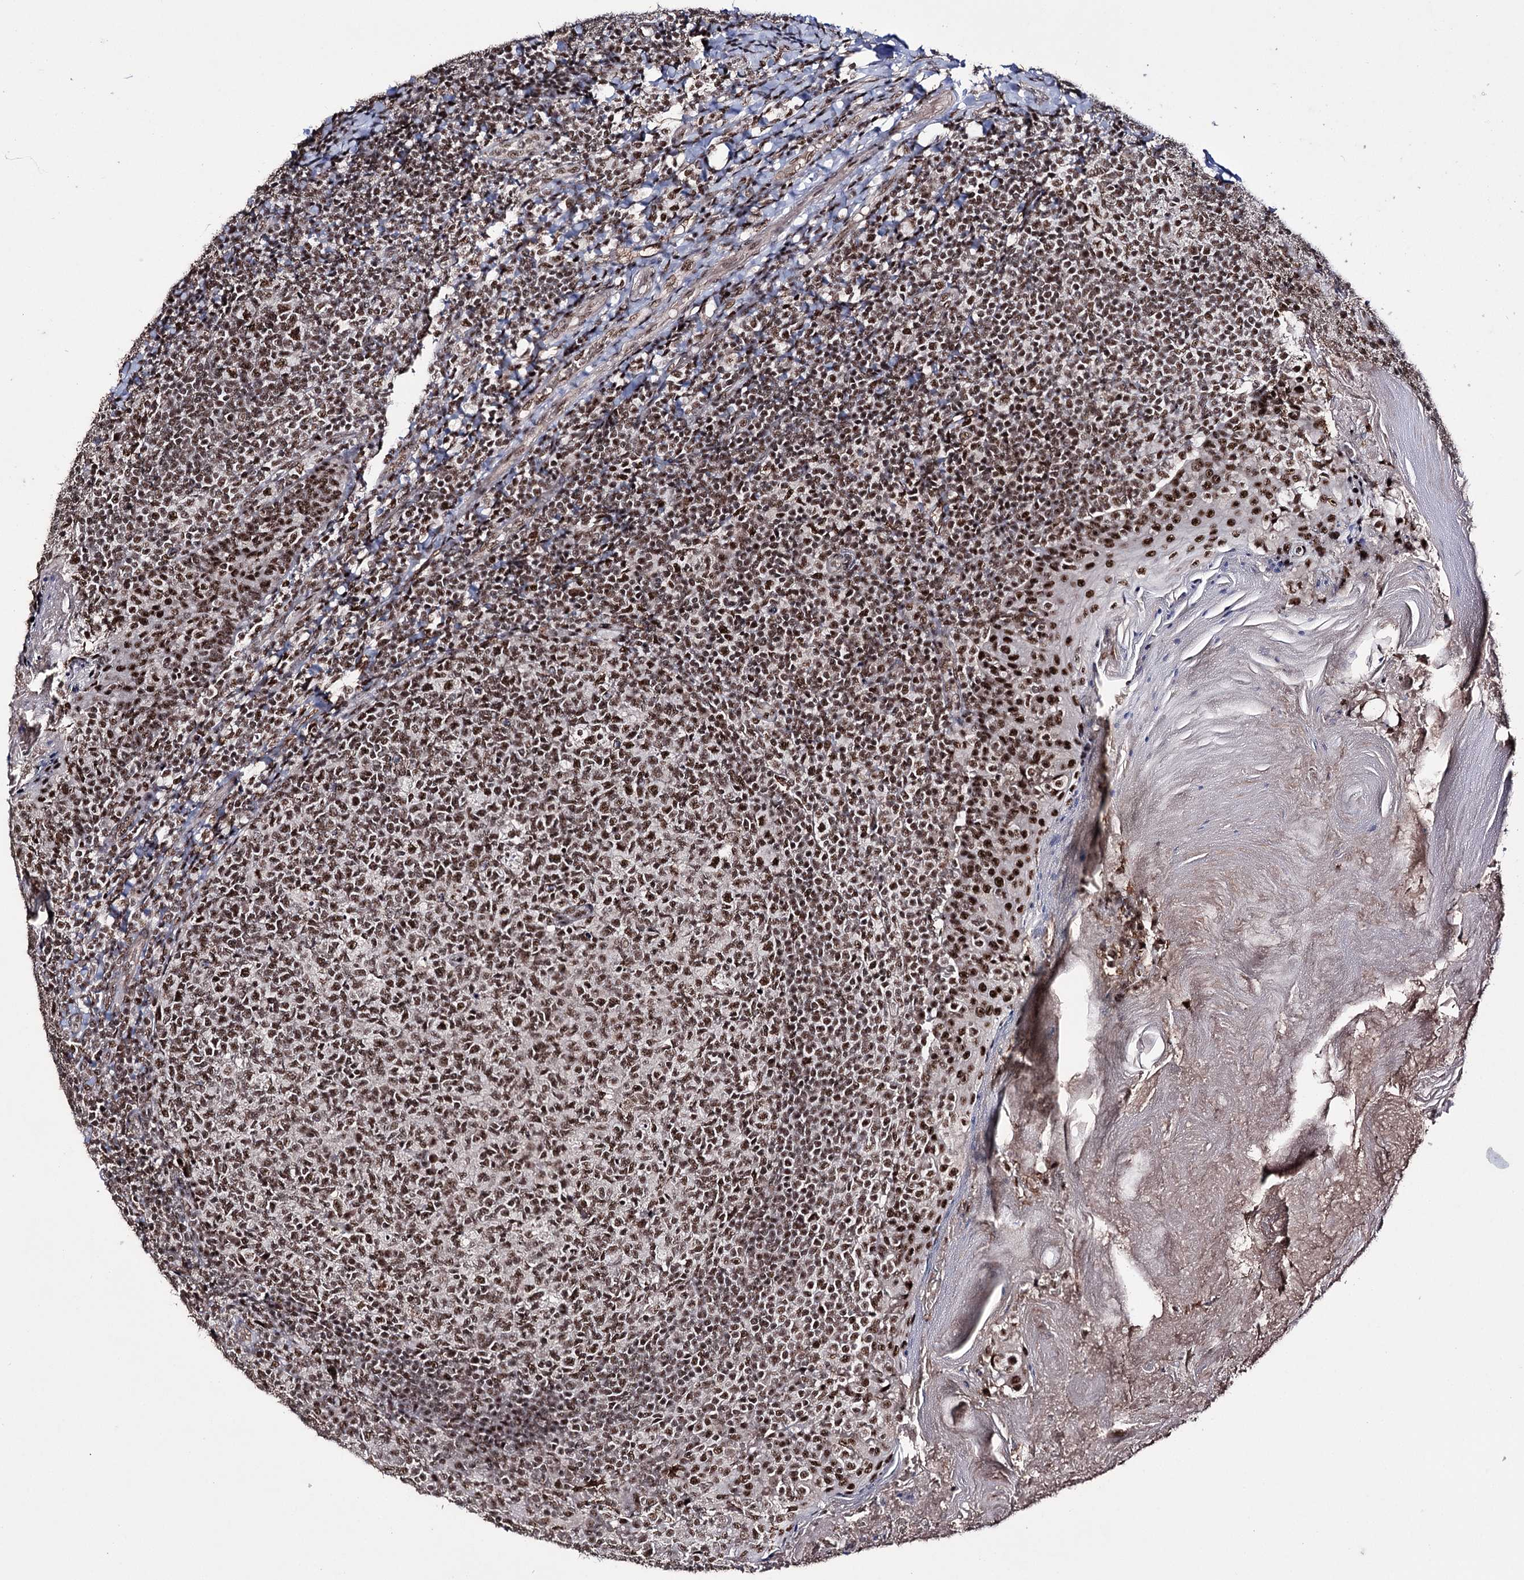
{"staining": {"intensity": "moderate", "quantity": ">75%", "location": "nuclear"}, "tissue": "tonsil", "cell_type": "Germinal center cells", "image_type": "normal", "snomed": [{"axis": "morphology", "description": "Normal tissue, NOS"}, {"axis": "topography", "description": "Tonsil"}], "caption": "Protein analysis of unremarkable tonsil exhibits moderate nuclear staining in approximately >75% of germinal center cells.", "gene": "PRPF40A", "patient": {"sex": "female", "age": 19}}